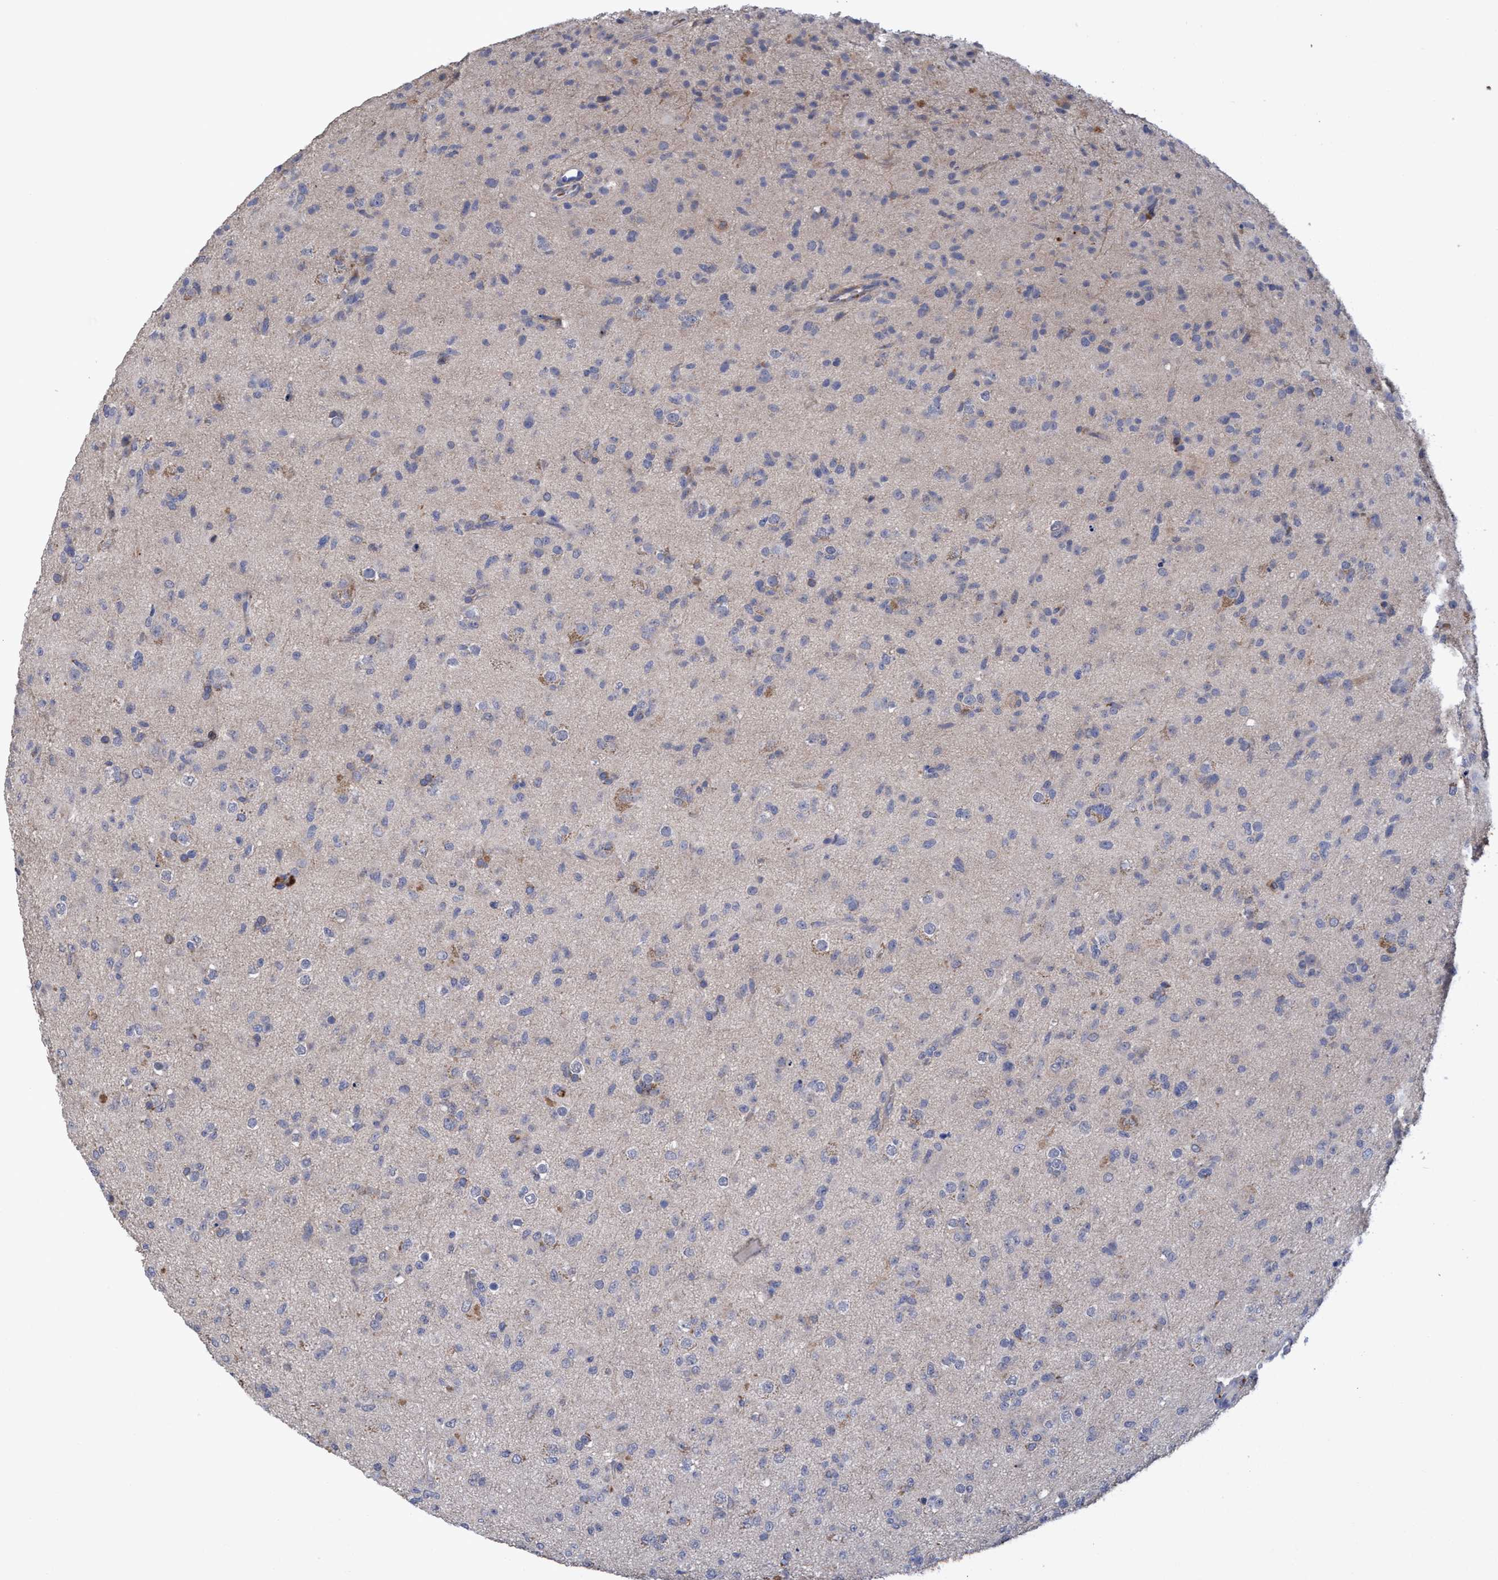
{"staining": {"intensity": "negative", "quantity": "none", "location": "none"}, "tissue": "glioma", "cell_type": "Tumor cells", "image_type": "cancer", "snomed": [{"axis": "morphology", "description": "Glioma, malignant, Low grade"}, {"axis": "topography", "description": "Brain"}], "caption": "A histopathology image of malignant glioma (low-grade) stained for a protein reveals no brown staining in tumor cells. The staining is performed using DAB brown chromogen with nuclei counter-stained in using hematoxylin.", "gene": "SEMA4D", "patient": {"sex": "male", "age": 65}}